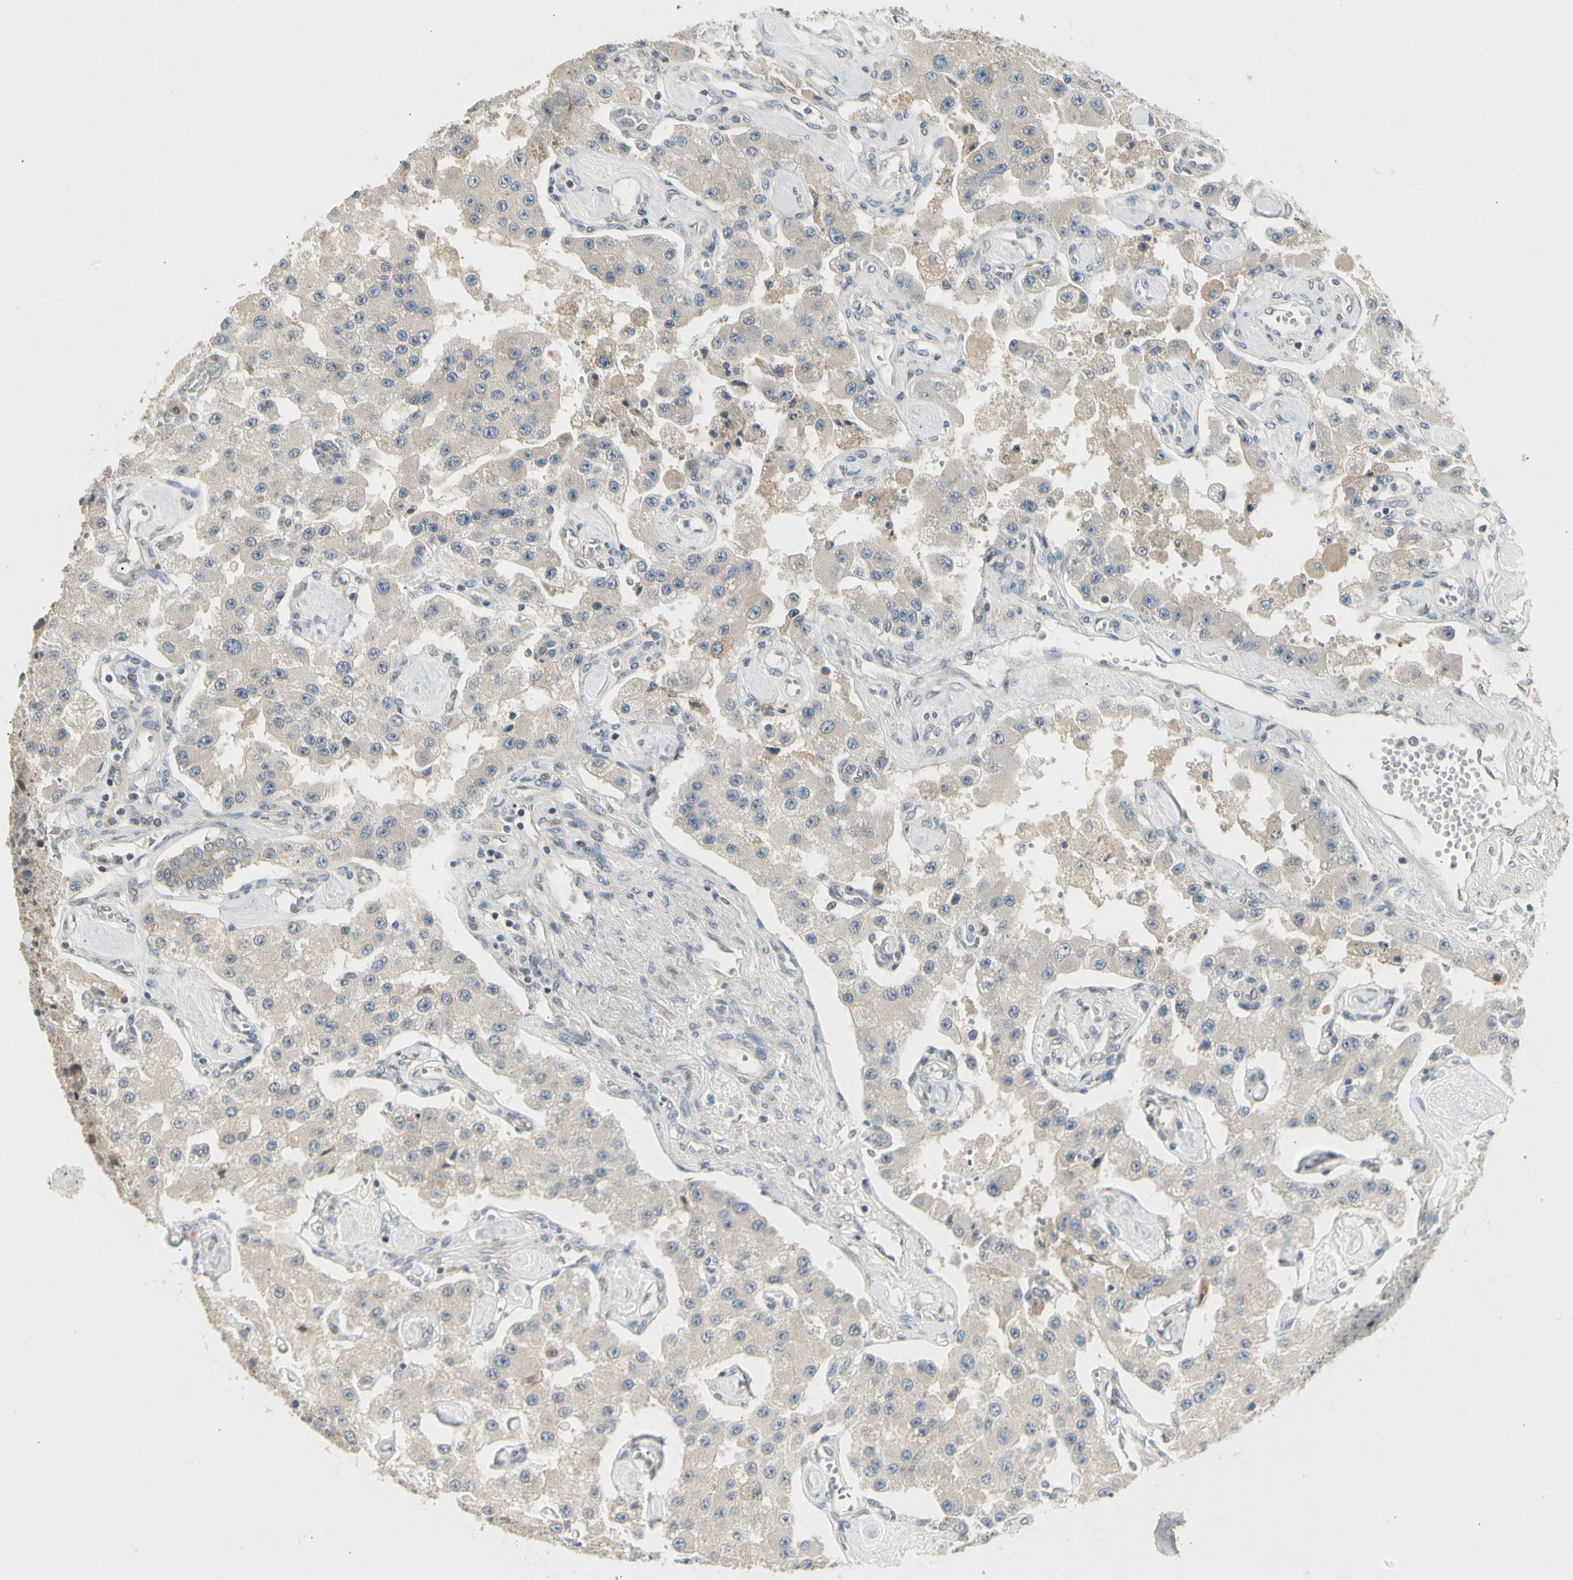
{"staining": {"intensity": "weak", "quantity": "25%-75%", "location": "cytoplasmic/membranous"}, "tissue": "carcinoid", "cell_type": "Tumor cells", "image_type": "cancer", "snomed": [{"axis": "morphology", "description": "Carcinoid, malignant, NOS"}, {"axis": "topography", "description": "Pancreas"}], "caption": "Carcinoid stained with DAB (3,3'-diaminobenzidine) immunohistochemistry (IHC) demonstrates low levels of weak cytoplasmic/membranous expression in about 25%-75% of tumor cells. (Stains: DAB in brown, nuclei in blue, Microscopy: brightfield microscopy at high magnification).", "gene": "PCDHB15", "patient": {"sex": "male", "age": 41}}